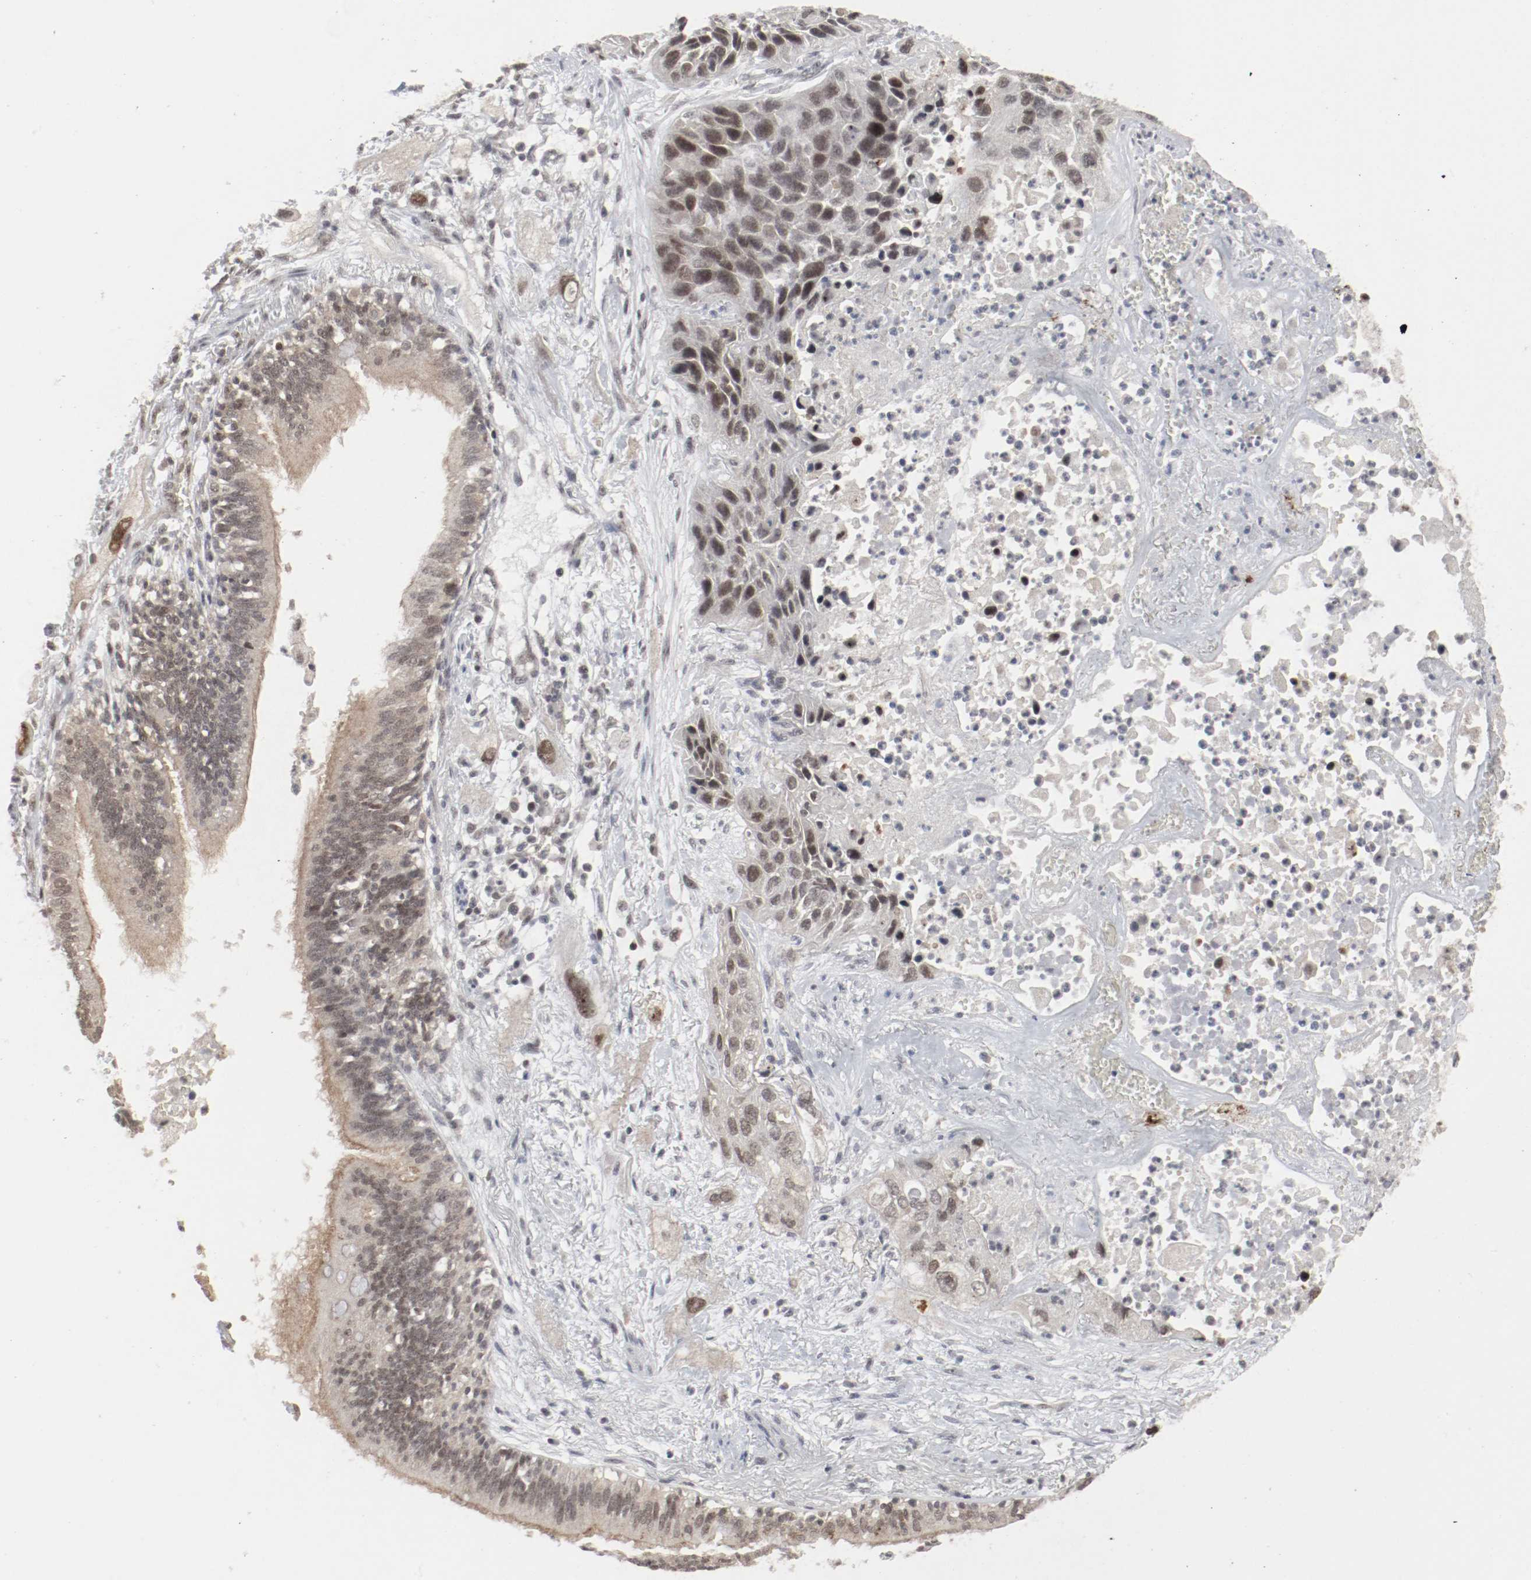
{"staining": {"intensity": "moderate", "quantity": ">75%", "location": "nuclear"}, "tissue": "lung cancer", "cell_type": "Tumor cells", "image_type": "cancer", "snomed": [{"axis": "morphology", "description": "Squamous cell carcinoma, NOS"}, {"axis": "topography", "description": "Lung"}], "caption": "Protein expression analysis of squamous cell carcinoma (lung) shows moderate nuclear expression in about >75% of tumor cells.", "gene": "CSNK2B", "patient": {"sex": "female", "age": 76}}